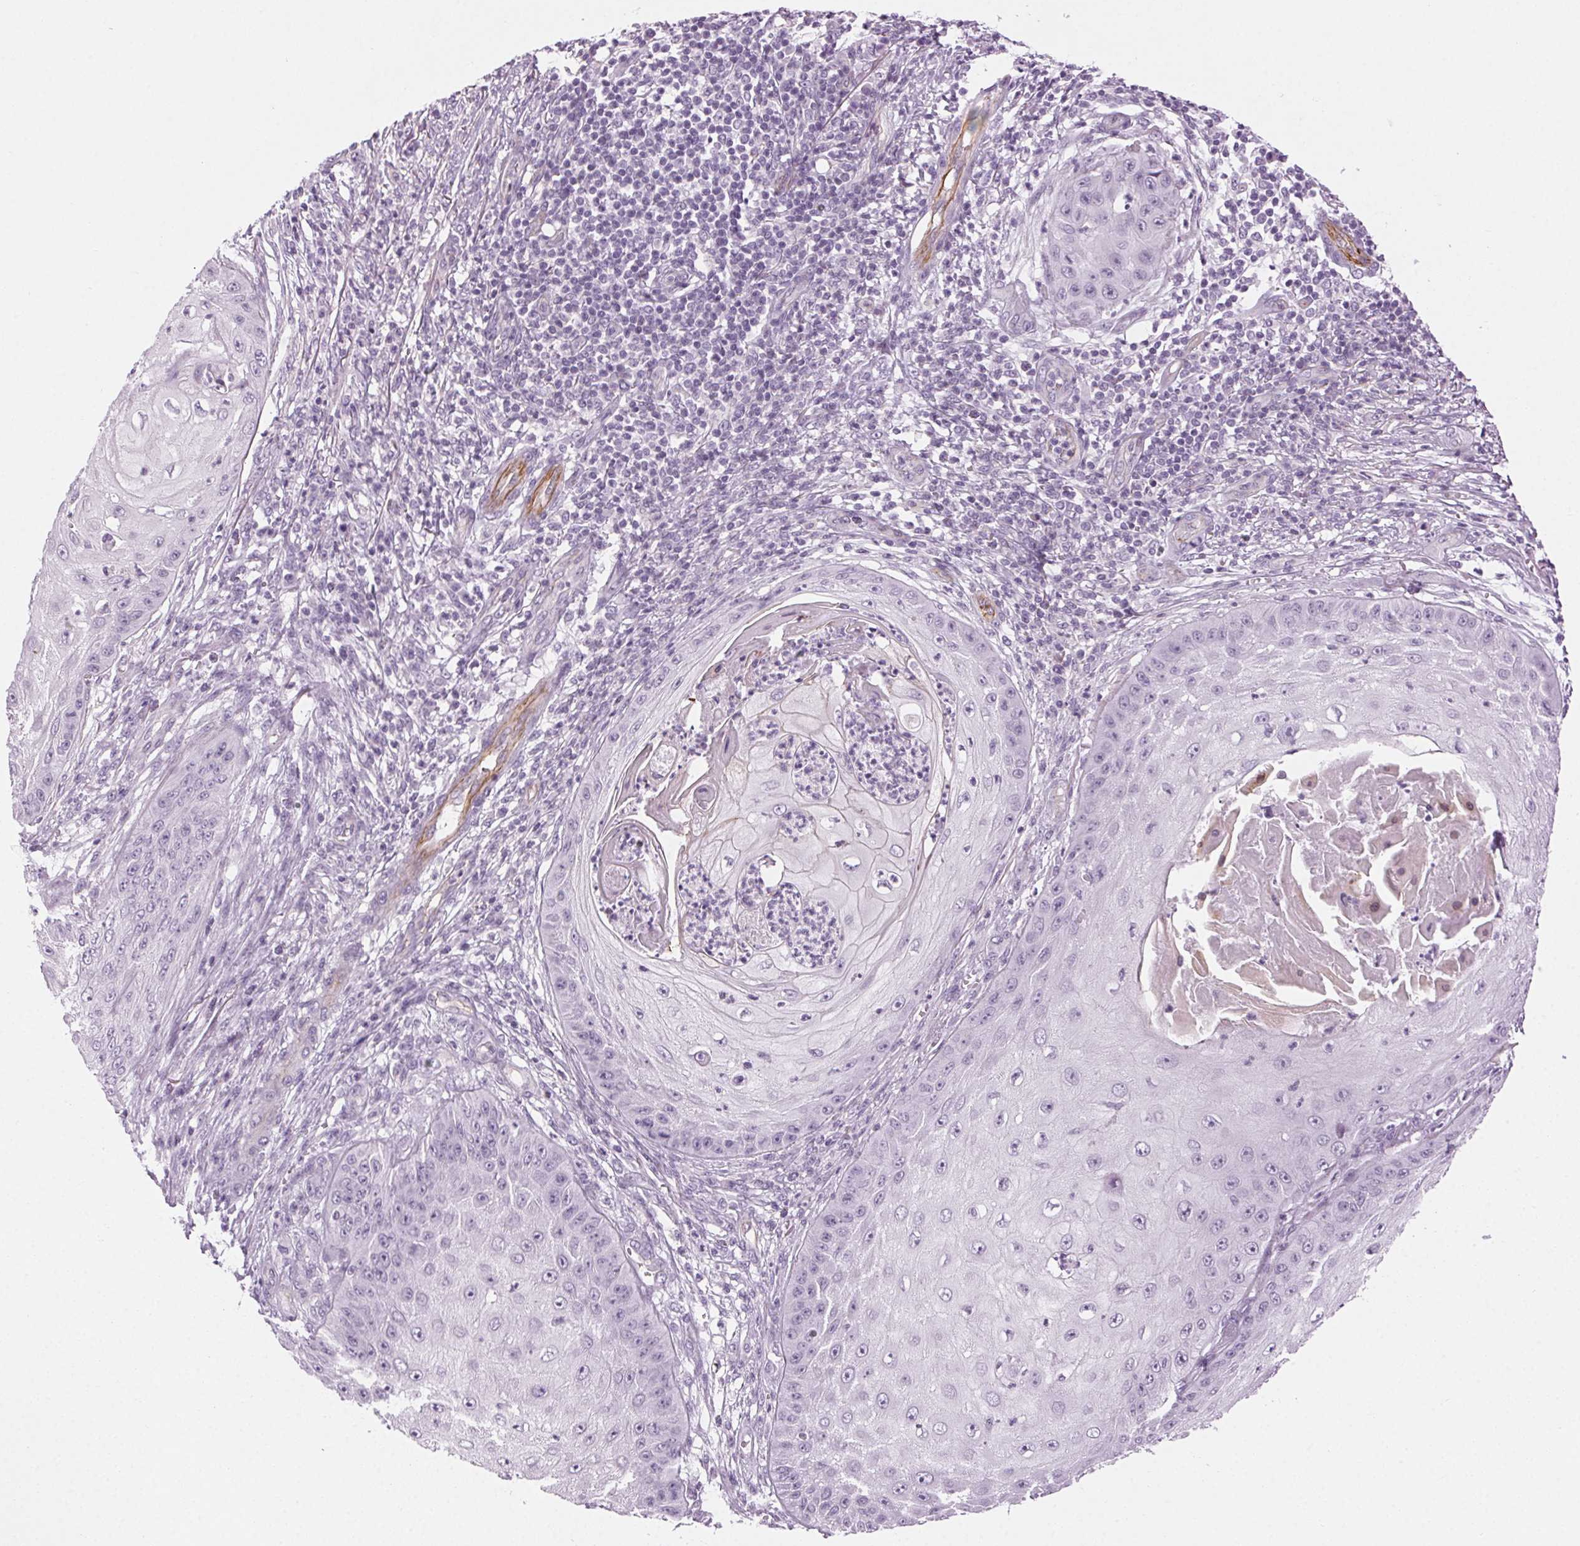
{"staining": {"intensity": "moderate", "quantity": "<25%", "location": "cytoplasmic/membranous,nuclear"}, "tissue": "skin cancer", "cell_type": "Tumor cells", "image_type": "cancer", "snomed": [{"axis": "morphology", "description": "Squamous cell carcinoma, NOS"}, {"axis": "topography", "description": "Skin"}], "caption": "Immunohistochemical staining of squamous cell carcinoma (skin) exhibits moderate cytoplasmic/membranous and nuclear protein expression in approximately <25% of tumor cells.", "gene": "AIF1L", "patient": {"sex": "male", "age": 70}}